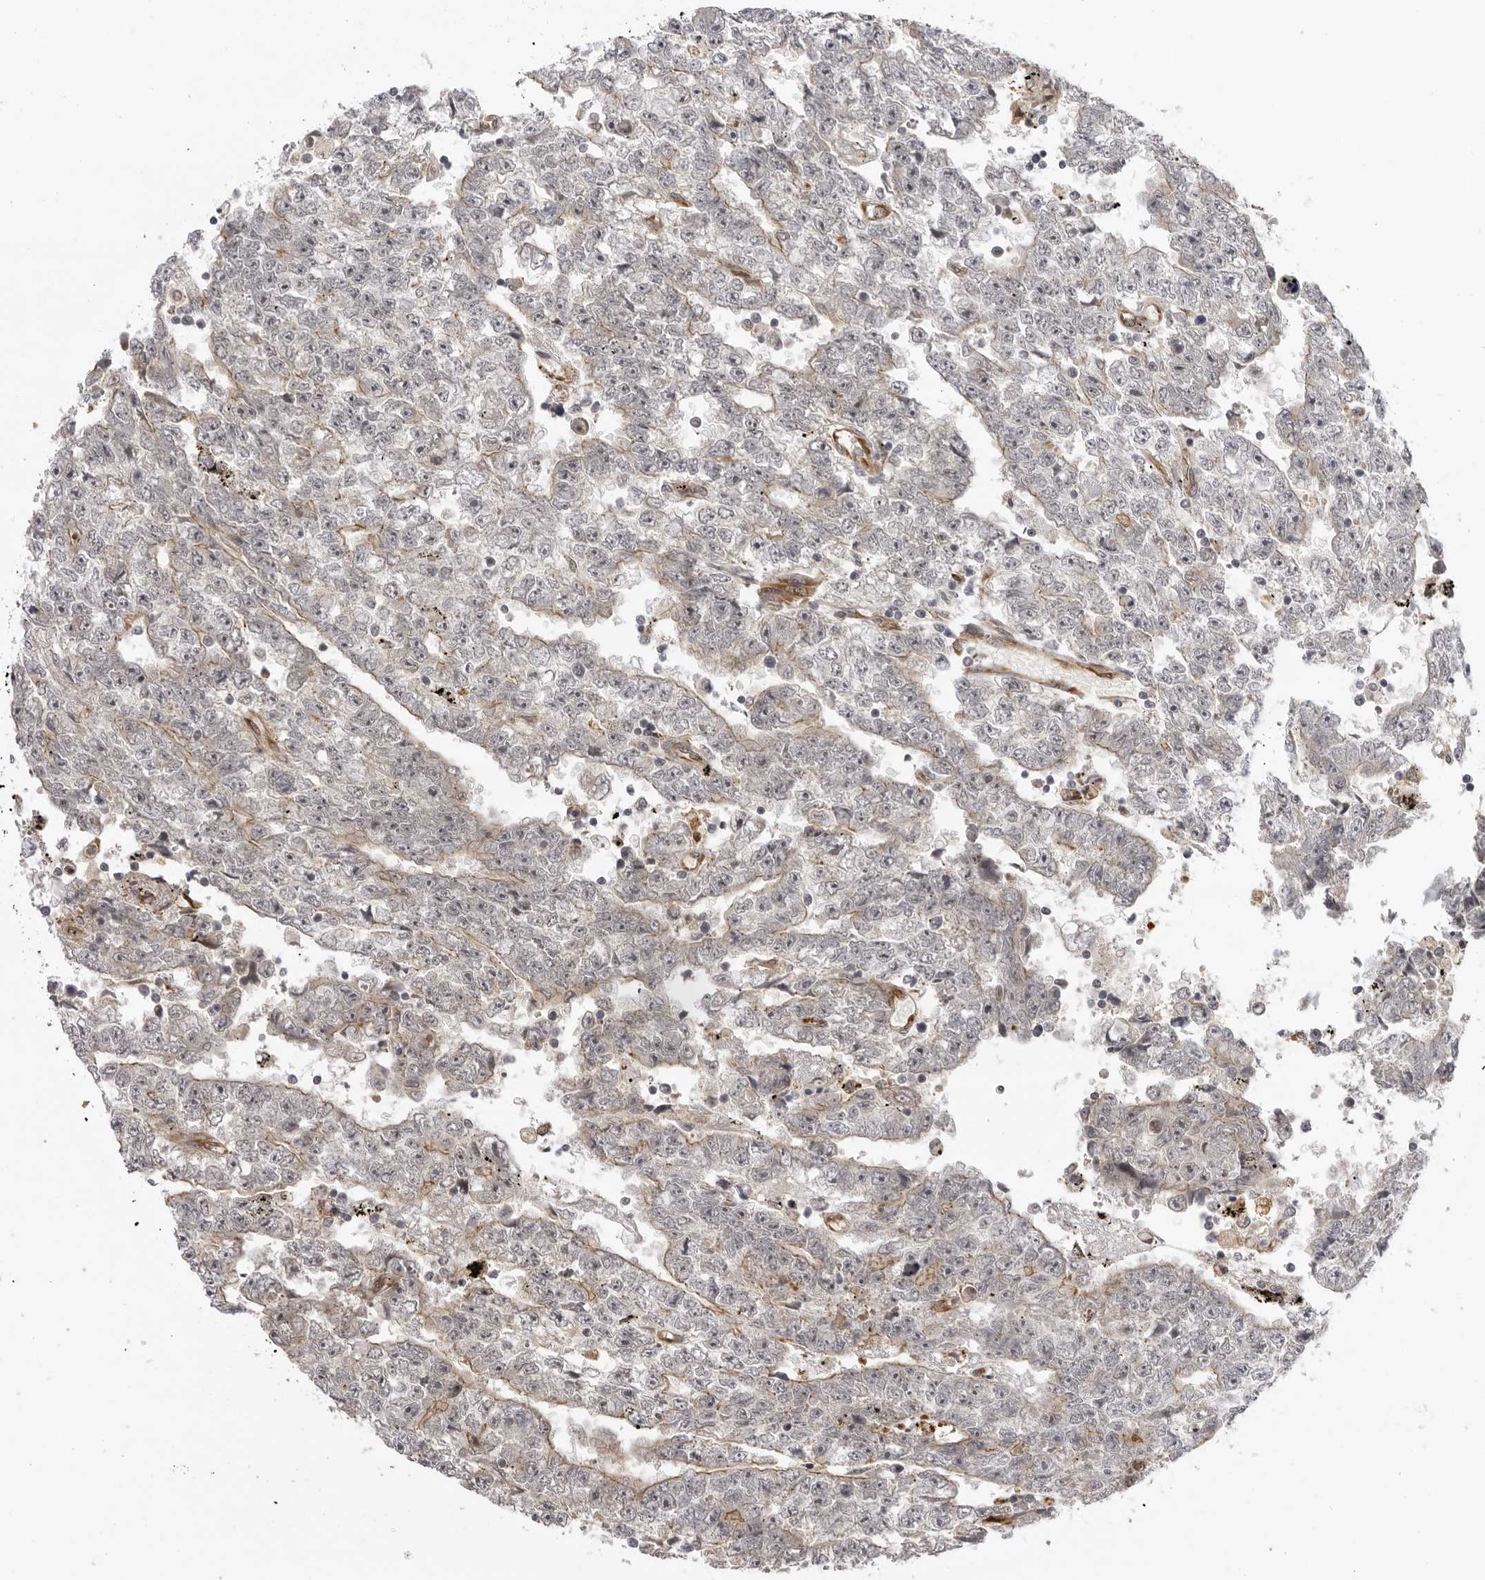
{"staining": {"intensity": "negative", "quantity": "none", "location": "none"}, "tissue": "testis cancer", "cell_type": "Tumor cells", "image_type": "cancer", "snomed": [{"axis": "morphology", "description": "Carcinoma, Embryonal, NOS"}, {"axis": "topography", "description": "Testis"}], "caption": "IHC of human testis embryonal carcinoma demonstrates no positivity in tumor cells. (DAB (3,3'-diaminobenzidine) immunohistochemistry (IHC), high magnification).", "gene": "DNAH14", "patient": {"sex": "male", "age": 25}}